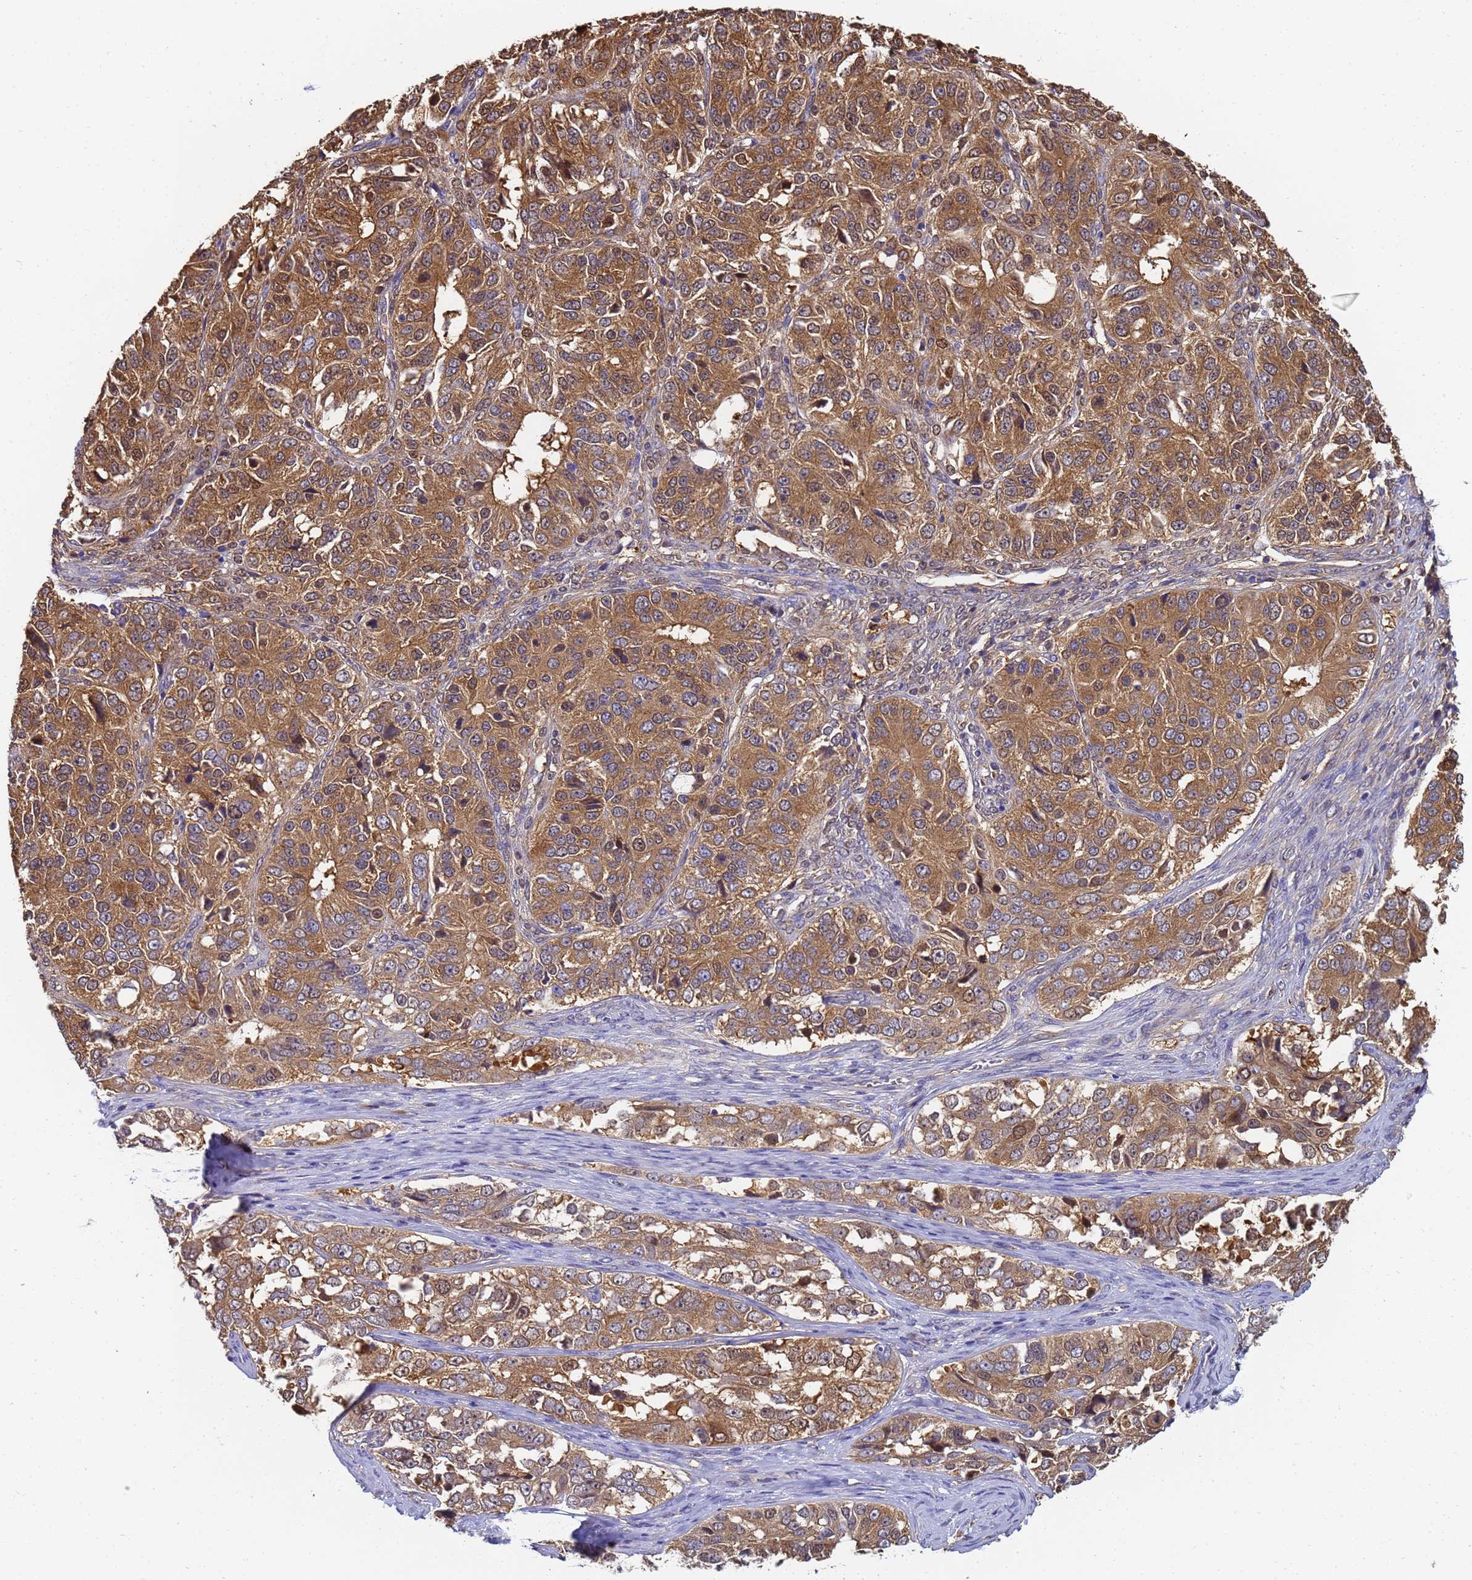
{"staining": {"intensity": "moderate", "quantity": ">75%", "location": "cytoplasmic/membranous"}, "tissue": "ovarian cancer", "cell_type": "Tumor cells", "image_type": "cancer", "snomed": [{"axis": "morphology", "description": "Carcinoma, endometroid"}, {"axis": "topography", "description": "Ovary"}], "caption": "A histopathology image of human ovarian endometroid carcinoma stained for a protein reveals moderate cytoplasmic/membranous brown staining in tumor cells.", "gene": "NME1-NME2", "patient": {"sex": "female", "age": 51}}